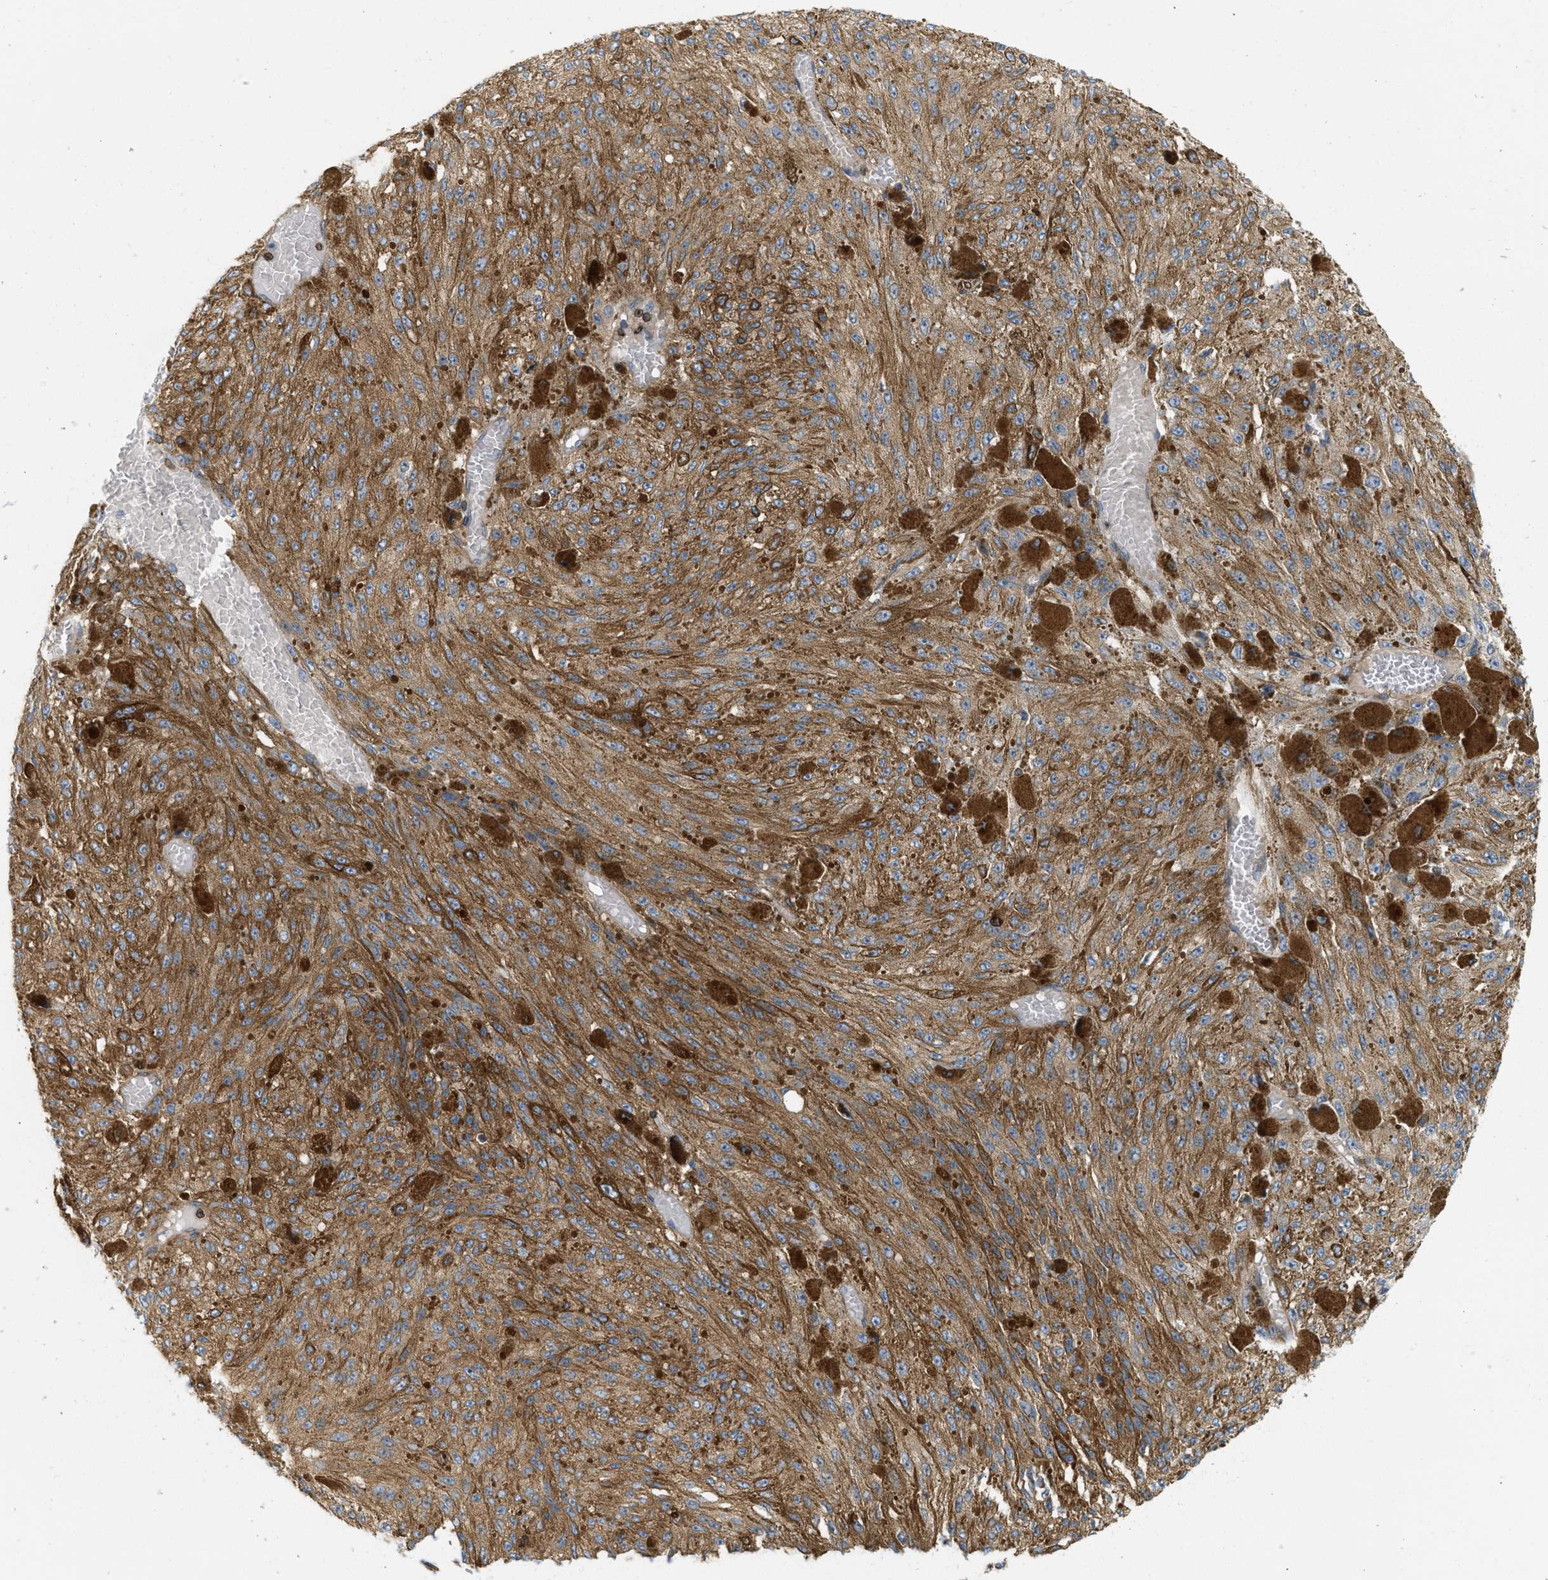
{"staining": {"intensity": "moderate", "quantity": ">75%", "location": "cytoplasmic/membranous"}, "tissue": "melanoma", "cell_type": "Tumor cells", "image_type": "cancer", "snomed": [{"axis": "morphology", "description": "Malignant melanoma, NOS"}, {"axis": "topography", "description": "Other"}], "caption": "Immunohistochemical staining of human melanoma demonstrates medium levels of moderate cytoplasmic/membranous staining in approximately >75% of tumor cells. (IHC, brightfield microscopy, high magnification).", "gene": "STRN", "patient": {"sex": "male", "age": 79}}